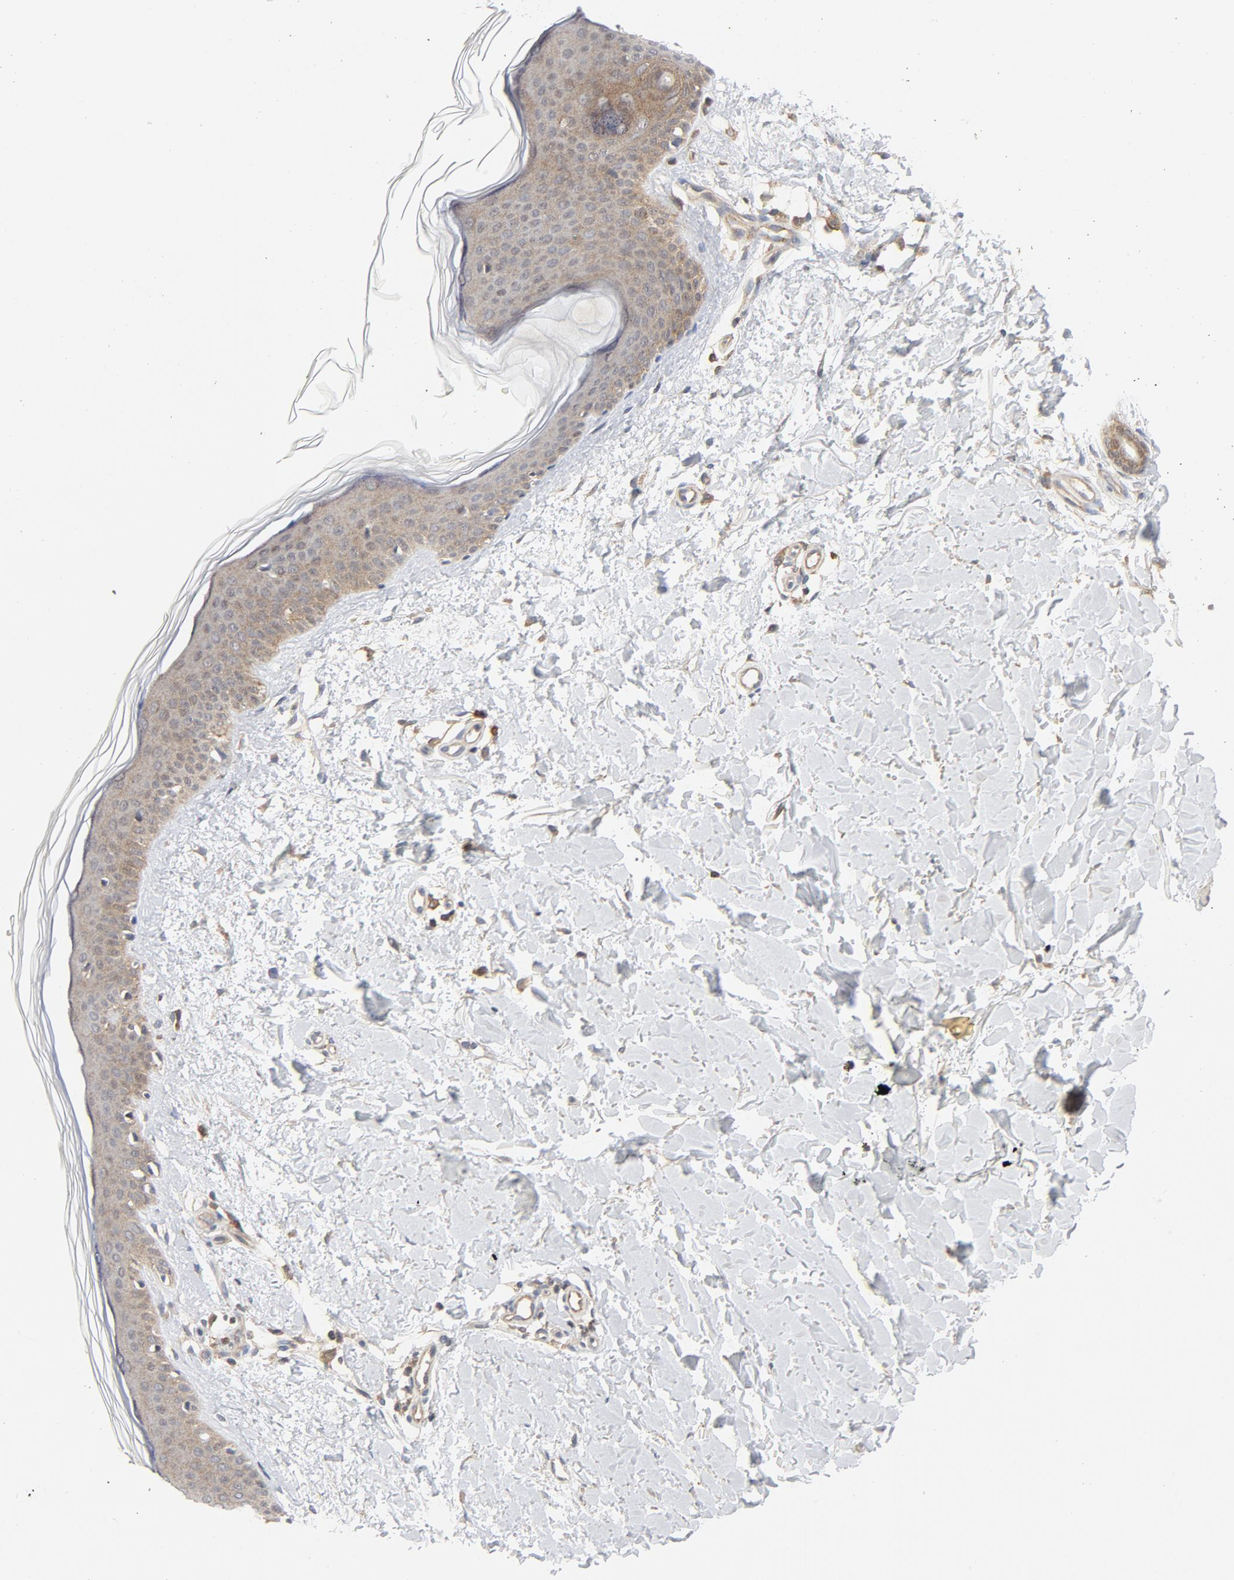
{"staining": {"intensity": "weak", "quantity": ">75%", "location": "cytoplasmic/membranous"}, "tissue": "skin", "cell_type": "Fibroblasts", "image_type": "normal", "snomed": [{"axis": "morphology", "description": "Normal tissue, NOS"}, {"axis": "topography", "description": "Skin"}], "caption": "Skin stained for a protein reveals weak cytoplasmic/membranous positivity in fibroblasts. Immunohistochemistry (ihc) stains the protein of interest in brown and the nuclei are stained blue.", "gene": "MAP2K7", "patient": {"sex": "female", "age": 56}}